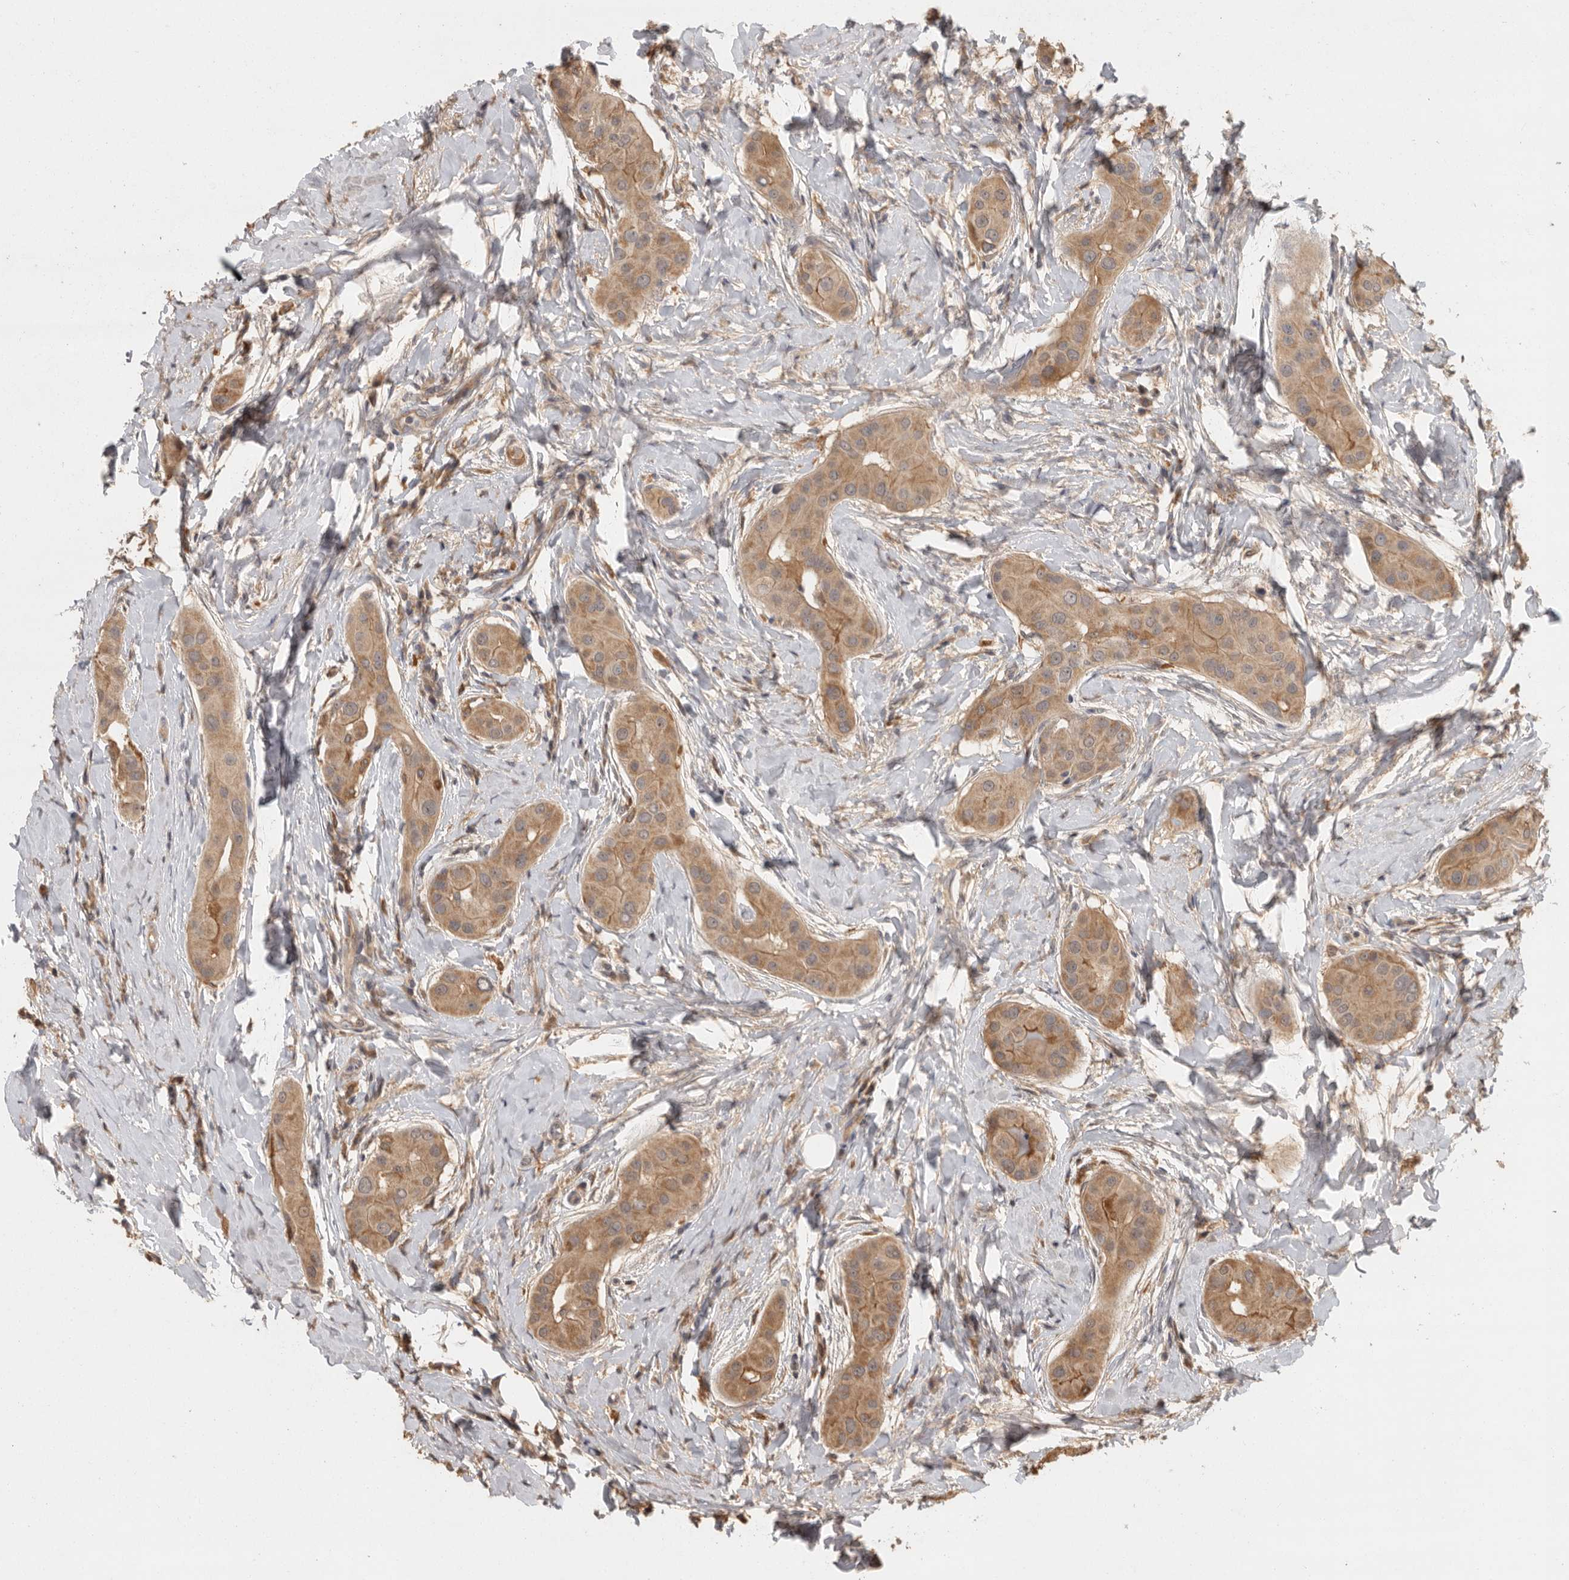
{"staining": {"intensity": "moderate", "quantity": ">75%", "location": "cytoplasmic/membranous"}, "tissue": "thyroid cancer", "cell_type": "Tumor cells", "image_type": "cancer", "snomed": [{"axis": "morphology", "description": "Papillary adenocarcinoma, NOS"}, {"axis": "topography", "description": "Thyroid gland"}], "caption": "IHC (DAB) staining of human thyroid papillary adenocarcinoma shows moderate cytoplasmic/membranous protein positivity in approximately >75% of tumor cells.", "gene": "BAIAP2", "patient": {"sex": "male", "age": 33}}